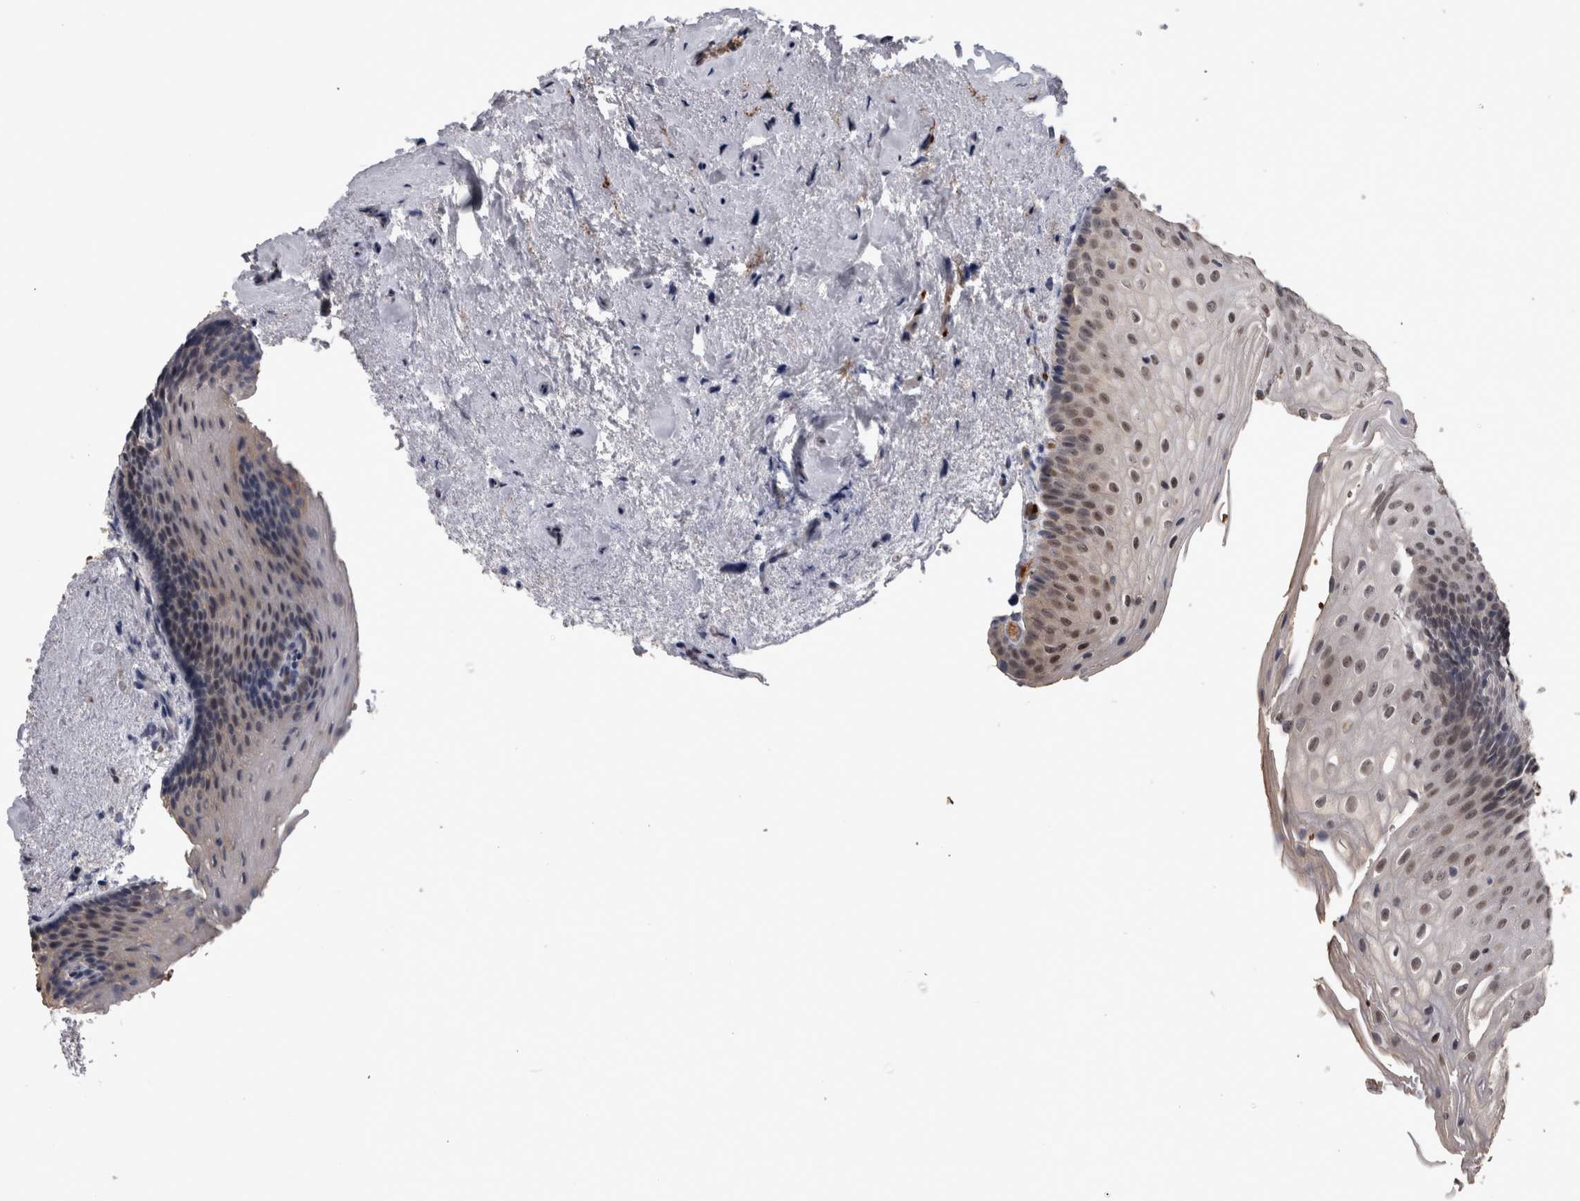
{"staining": {"intensity": "strong", "quantity": ">75%", "location": "cytoplasmic/membranous,nuclear"}, "tissue": "urinary bladder", "cell_type": "Urothelial cells", "image_type": "normal", "snomed": [{"axis": "morphology", "description": "Normal tissue, NOS"}, {"axis": "topography", "description": "Urinary bladder"}], "caption": "The immunohistochemical stain shows strong cytoplasmic/membranous,nuclear positivity in urothelial cells of benign urinary bladder.", "gene": "PEBP4", "patient": {"sex": "female", "age": 67}}